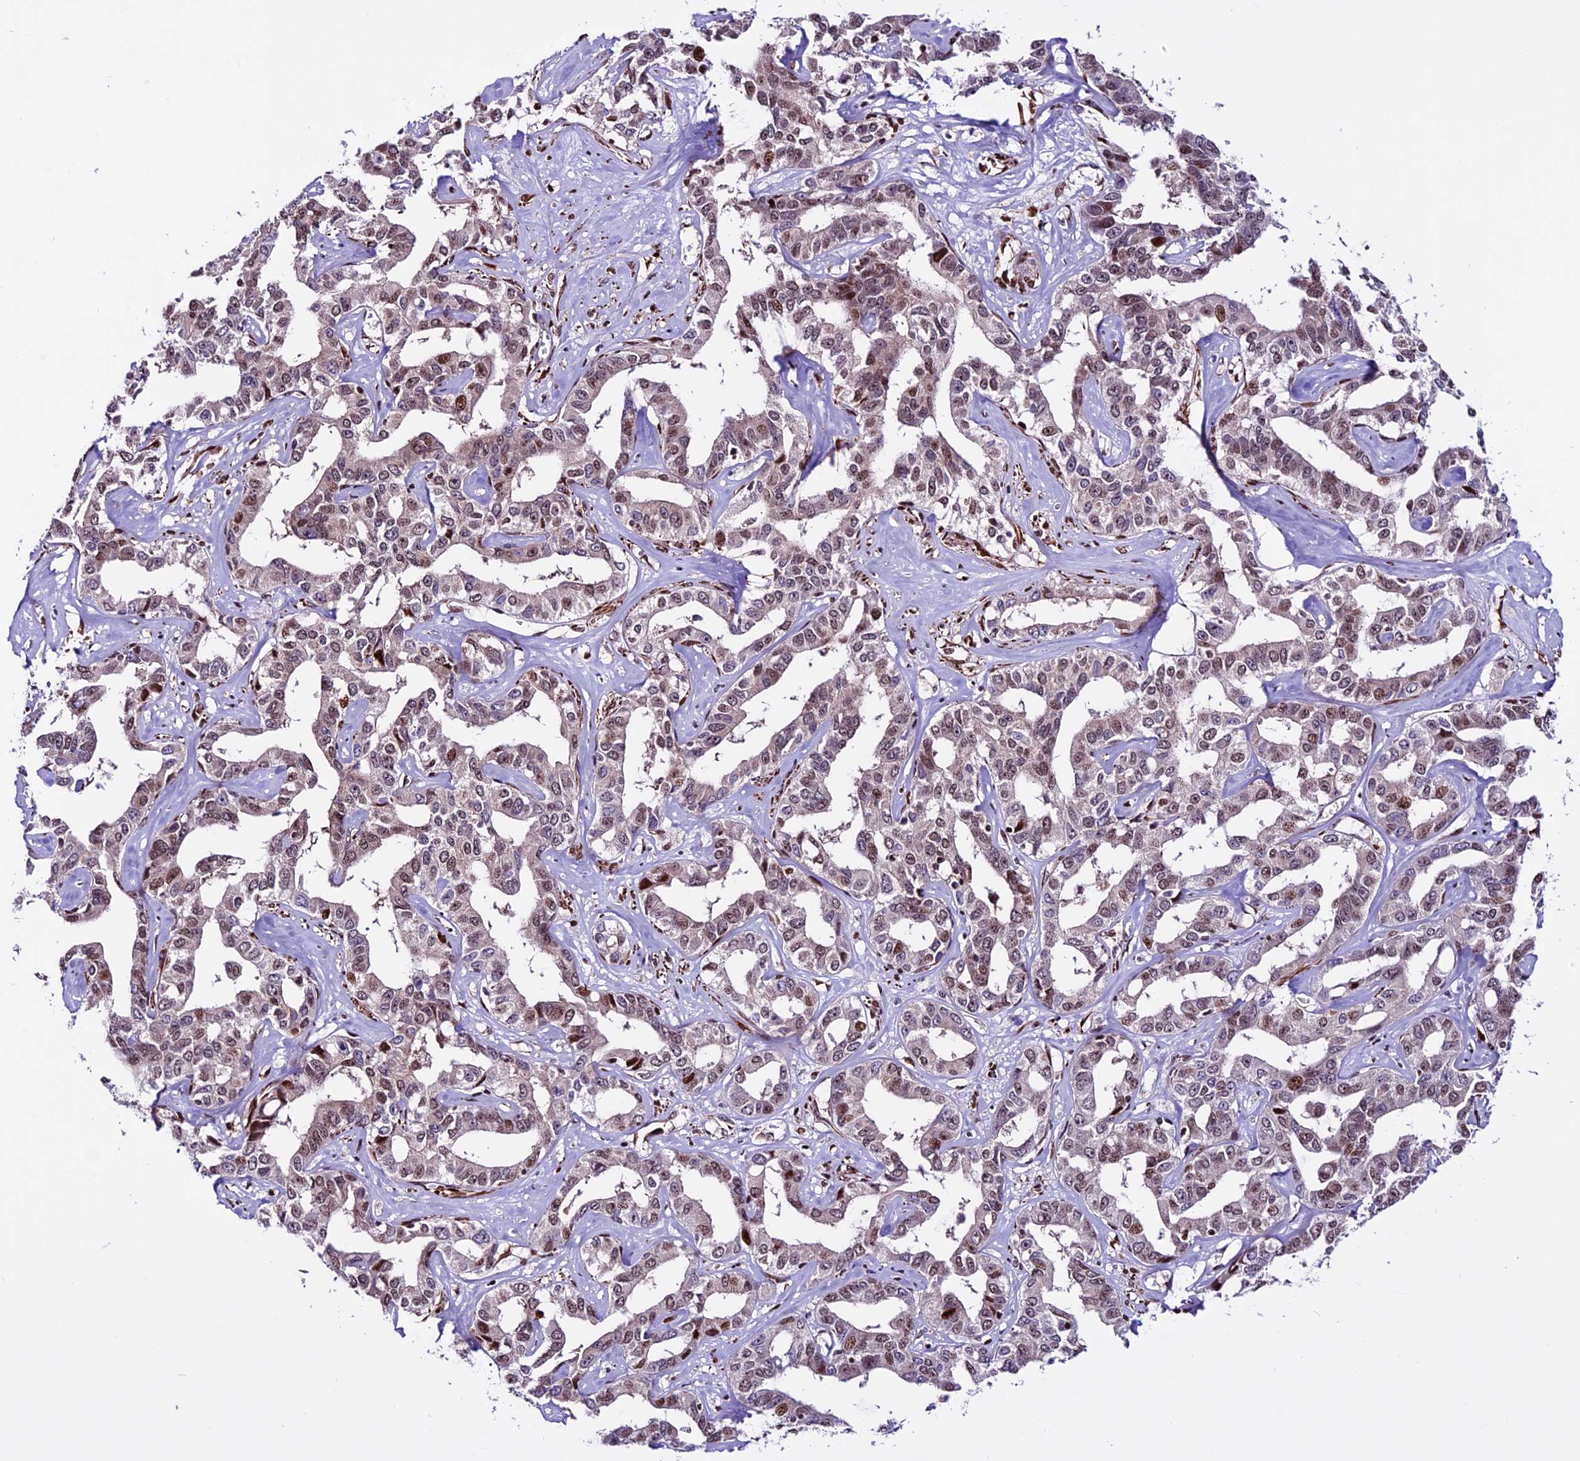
{"staining": {"intensity": "moderate", "quantity": "25%-75%", "location": "nuclear"}, "tissue": "liver cancer", "cell_type": "Tumor cells", "image_type": "cancer", "snomed": [{"axis": "morphology", "description": "Cholangiocarcinoma"}, {"axis": "topography", "description": "Liver"}], "caption": "Liver cancer (cholangiocarcinoma) stained with DAB (3,3'-diaminobenzidine) immunohistochemistry (IHC) demonstrates medium levels of moderate nuclear expression in about 25%-75% of tumor cells. The protein of interest is shown in brown color, while the nuclei are stained blue.", "gene": "RINL", "patient": {"sex": "male", "age": 59}}